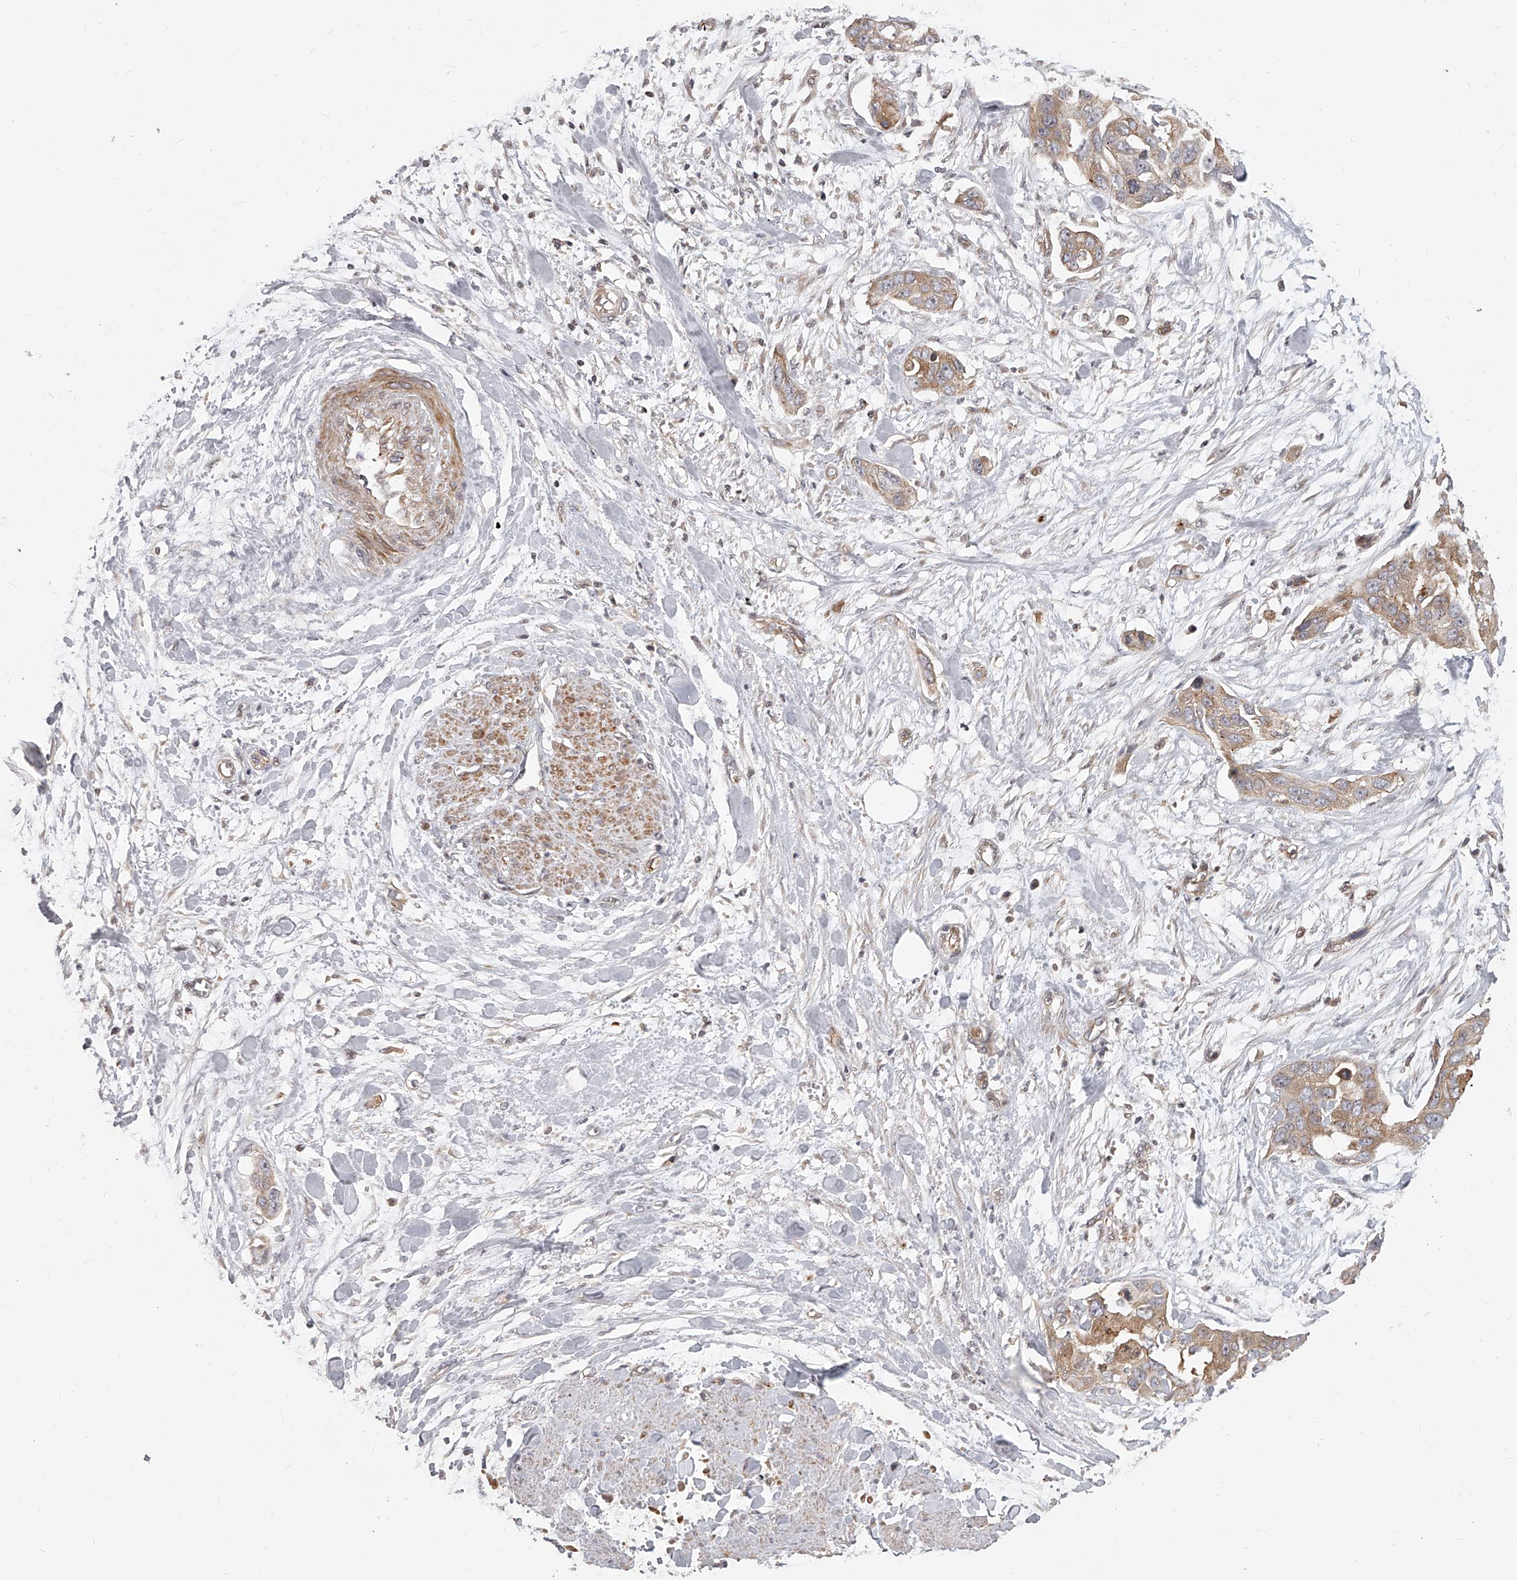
{"staining": {"intensity": "moderate", "quantity": ">75%", "location": "cytoplasmic/membranous"}, "tissue": "pancreatic cancer", "cell_type": "Tumor cells", "image_type": "cancer", "snomed": [{"axis": "morphology", "description": "Adenocarcinoma, NOS"}, {"axis": "topography", "description": "Pancreas"}], "caption": "Approximately >75% of tumor cells in human pancreatic adenocarcinoma reveal moderate cytoplasmic/membranous protein staining as visualized by brown immunohistochemical staining.", "gene": "SLC37A1", "patient": {"sex": "female", "age": 60}}